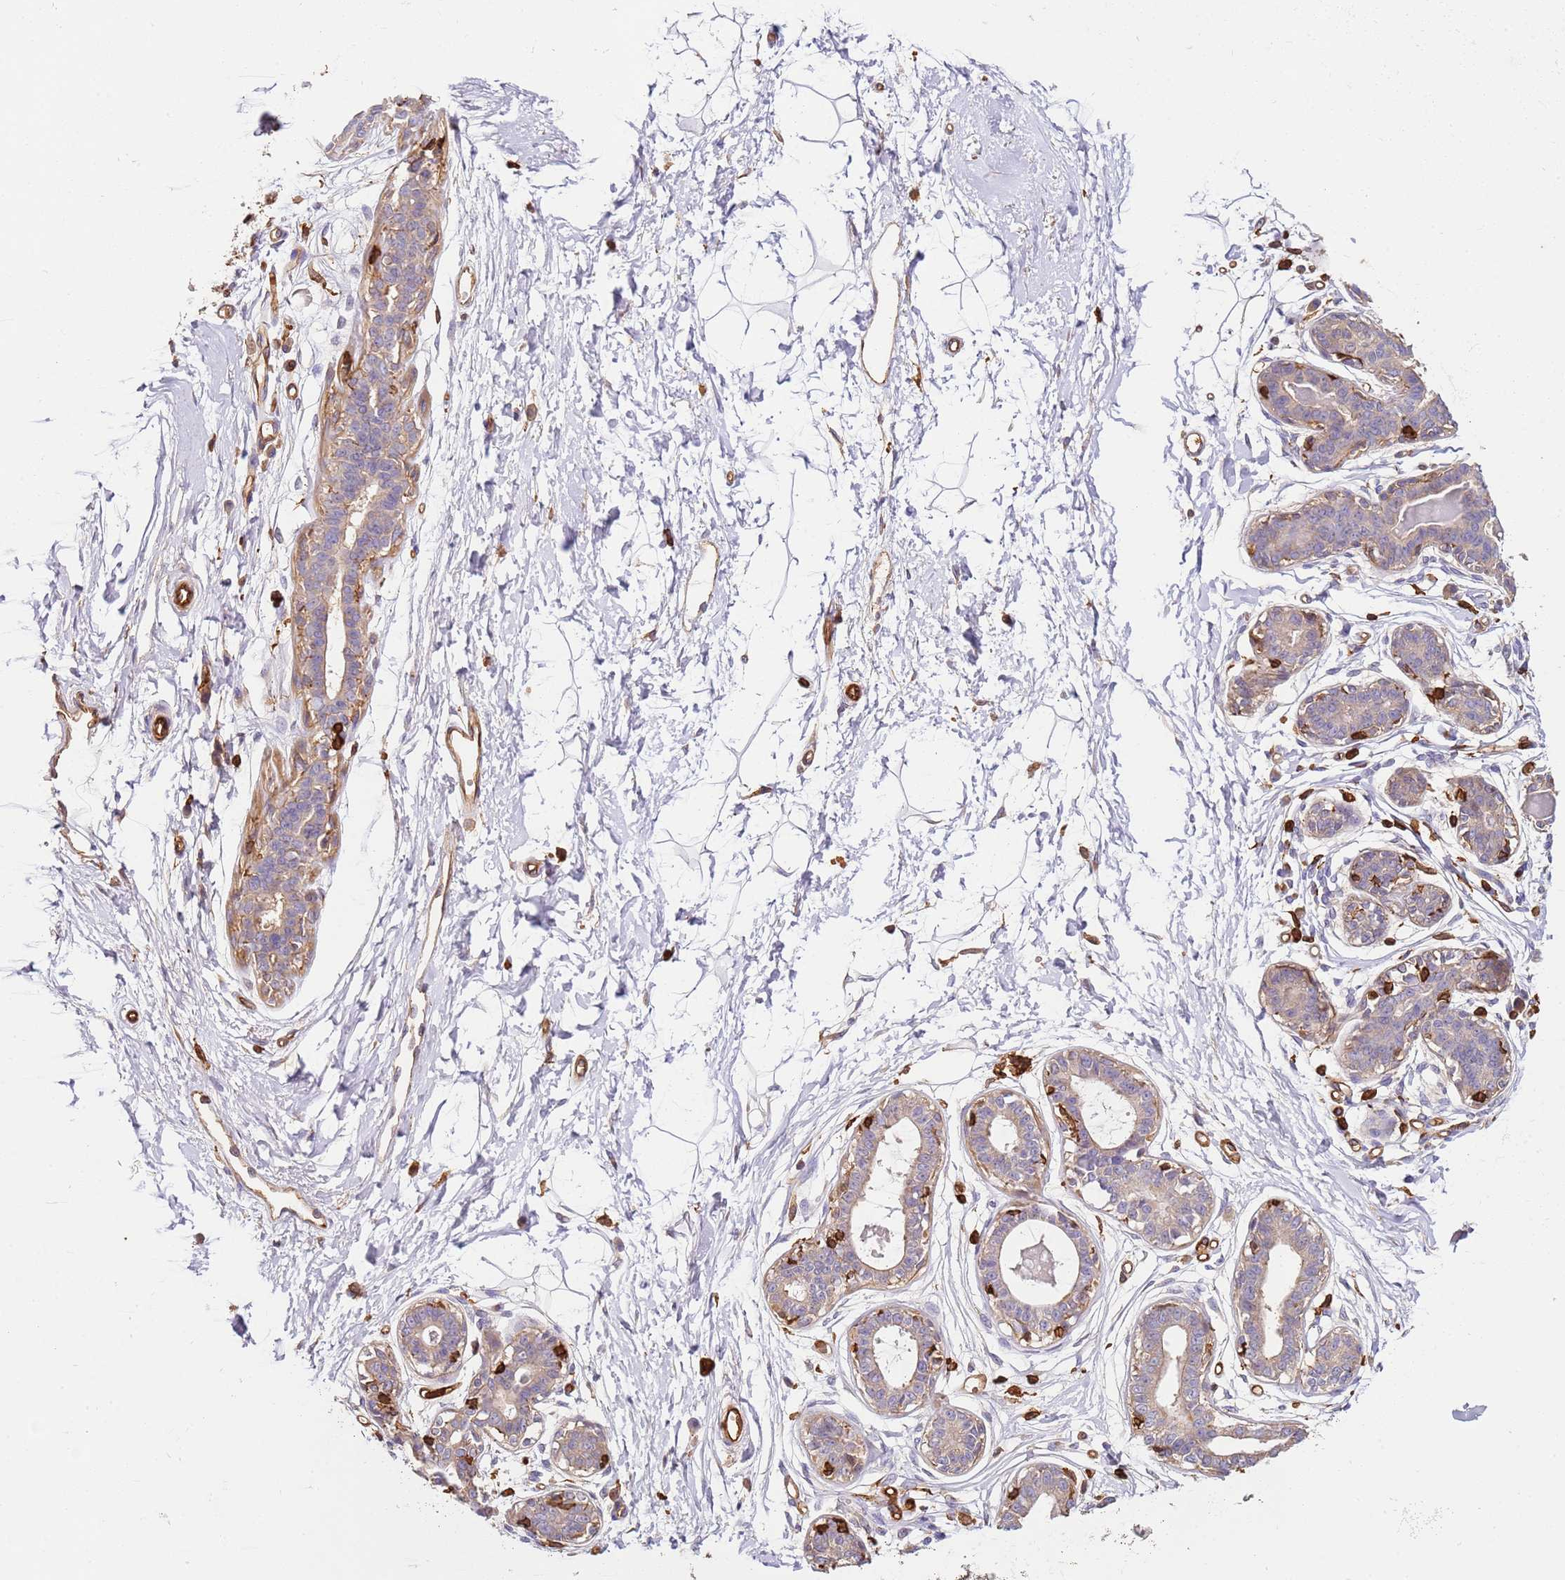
{"staining": {"intensity": "negative", "quantity": "none", "location": "none"}, "tissue": "breast", "cell_type": "Adipocytes", "image_type": "normal", "snomed": [{"axis": "morphology", "description": "Normal tissue, NOS"}, {"axis": "topography", "description": "Breast"}], "caption": "IHC of benign breast shows no positivity in adipocytes. (DAB (3,3'-diaminobenzidine) IHC, high magnification).", "gene": "OR6P1", "patient": {"sex": "female", "age": 45}}